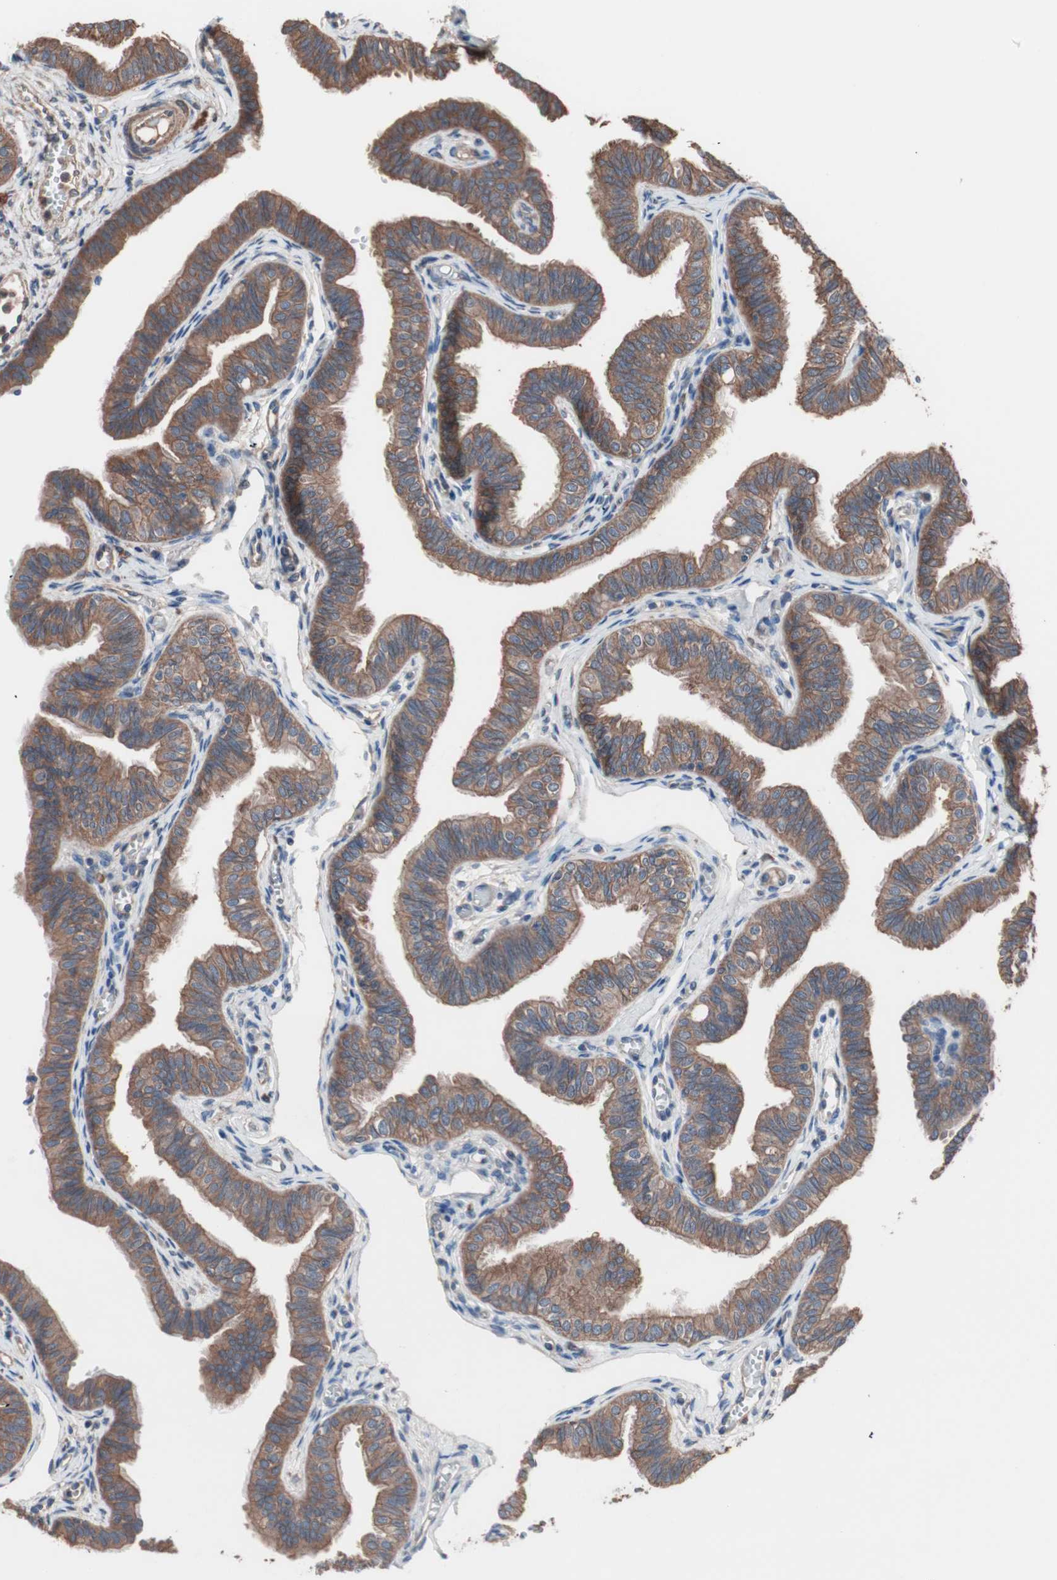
{"staining": {"intensity": "moderate", "quantity": ">75%", "location": "cytoplasmic/membranous"}, "tissue": "fallopian tube", "cell_type": "Glandular cells", "image_type": "normal", "snomed": [{"axis": "morphology", "description": "Normal tissue, NOS"}, {"axis": "morphology", "description": "Dermoid, NOS"}, {"axis": "topography", "description": "Fallopian tube"}], "caption": "DAB immunohistochemical staining of benign human fallopian tube exhibits moderate cytoplasmic/membranous protein expression in approximately >75% of glandular cells.", "gene": "ATG7", "patient": {"sex": "female", "age": 33}}